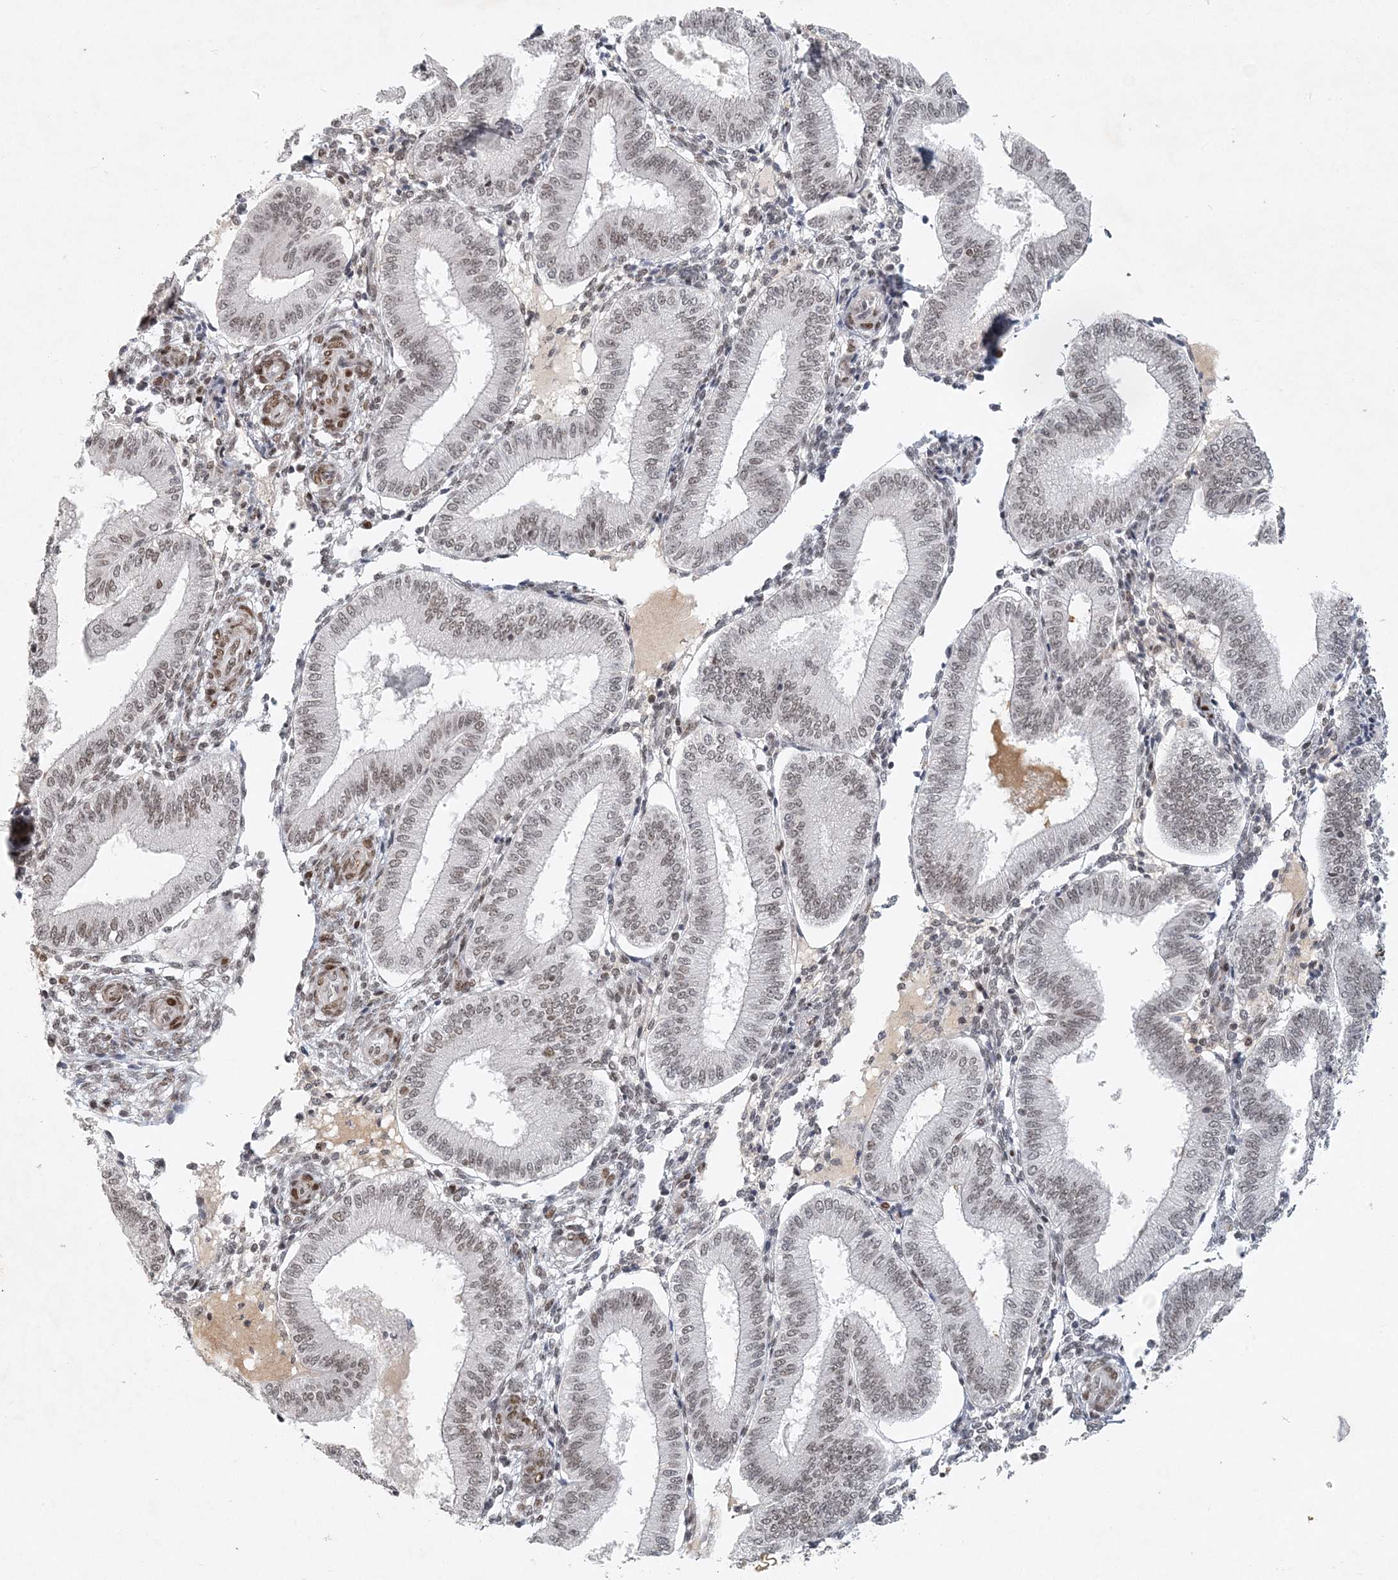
{"staining": {"intensity": "weak", "quantity": "<25%", "location": "nuclear"}, "tissue": "endometrium", "cell_type": "Cells in endometrial stroma", "image_type": "normal", "snomed": [{"axis": "morphology", "description": "Normal tissue, NOS"}, {"axis": "topography", "description": "Endometrium"}], "caption": "IHC photomicrograph of normal endometrium: endometrium stained with DAB reveals no significant protein positivity in cells in endometrial stroma. (Immunohistochemistry, brightfield microscopy, high magnification).", "gene": "BAZ1B", "patient": {"sex": "female", "age": 39}}